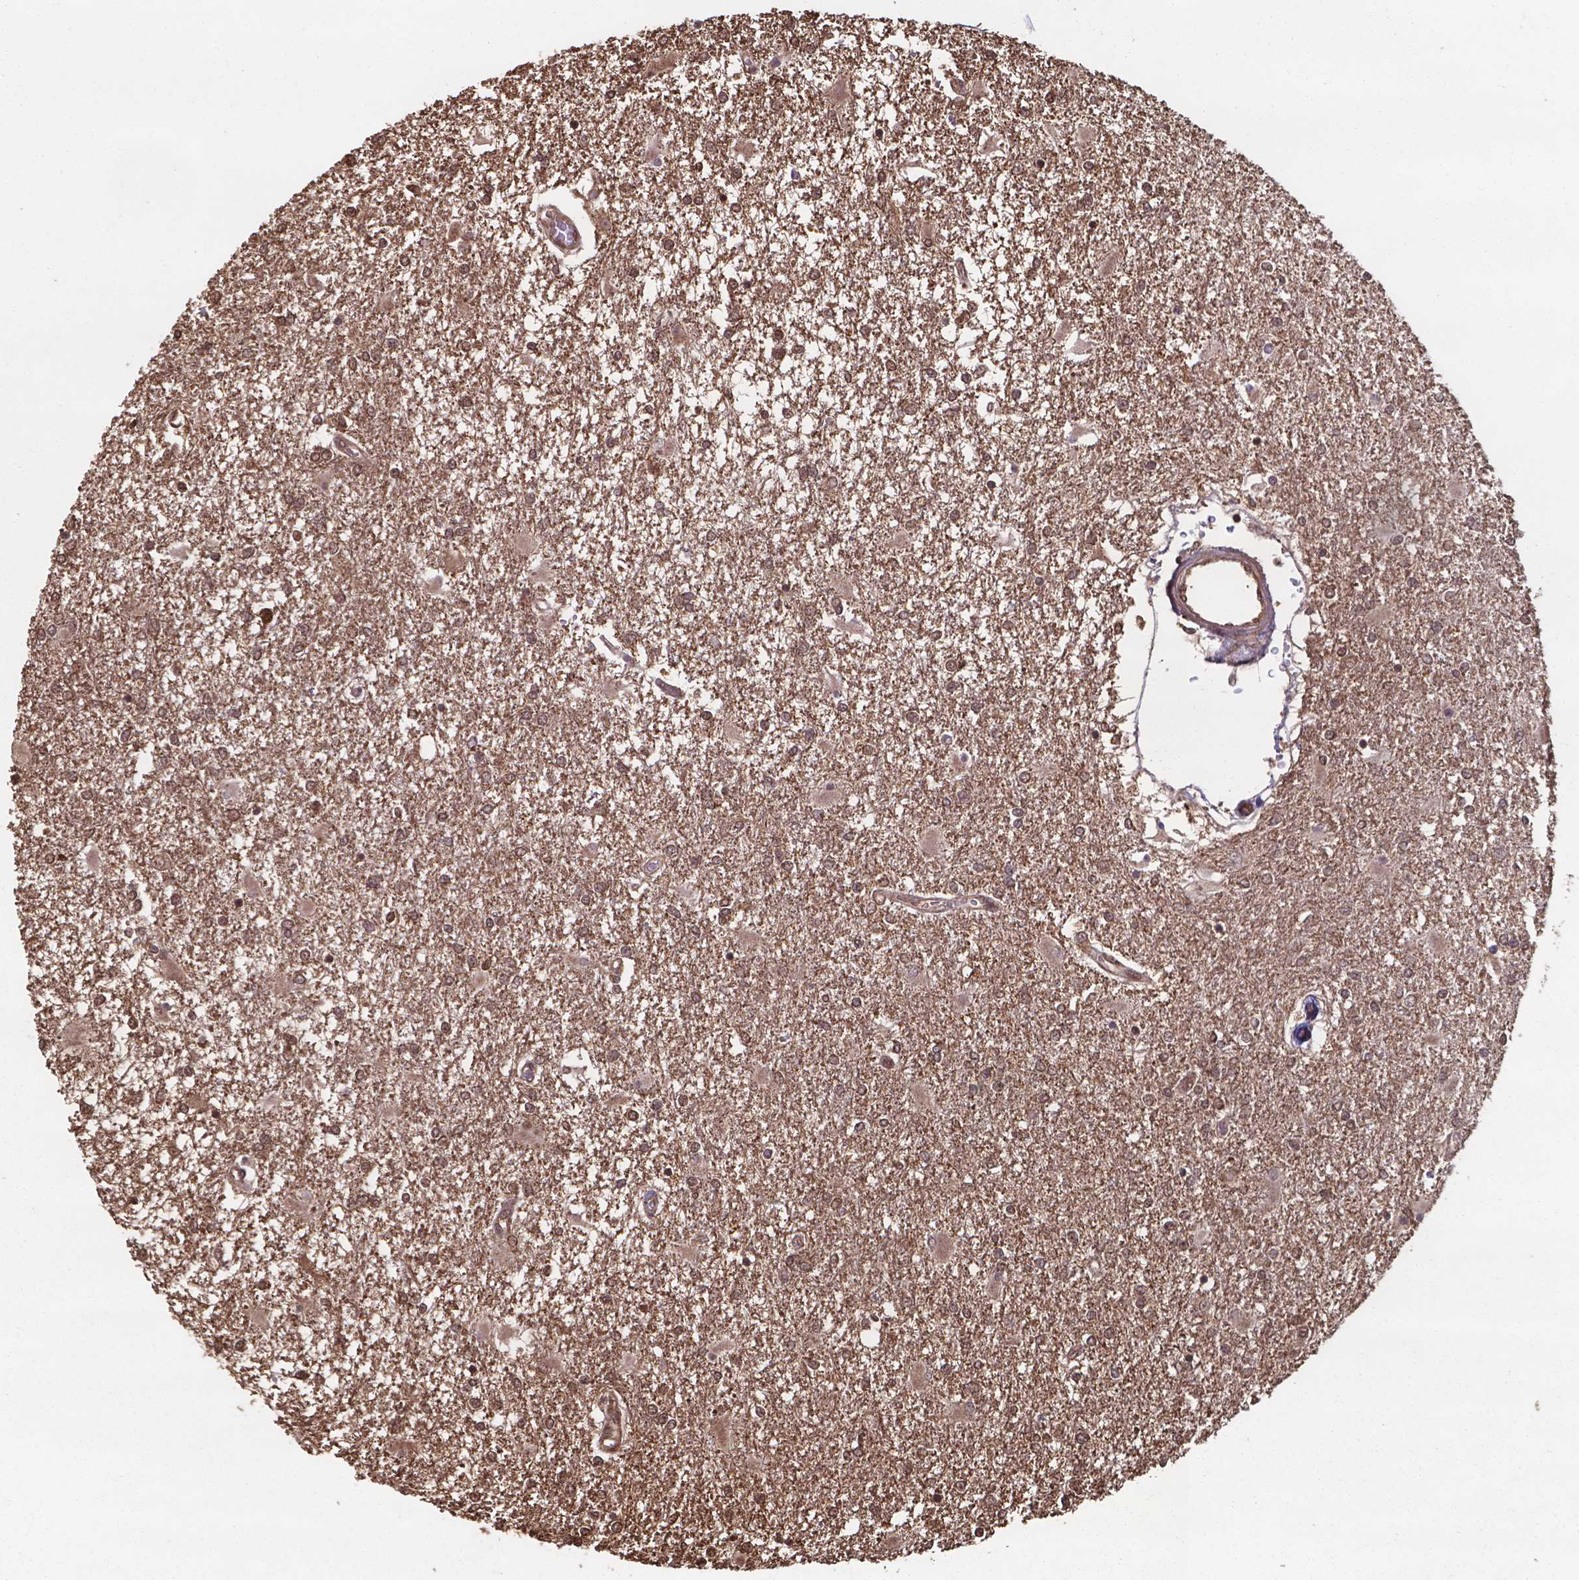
{"staining": {"intensity": "moderate", "quantity": ">75%", "location": "cytoplasmic/membranous,nuclear"}, "tissue": "glioma", "cell_type": "Tumor cells", "image_type": "cancer", "snomed": [{"axis": "morphology", "description": "Glioma, malignant, High grade"}, {"axis": "topography", "description": "Cerebral cortex"}], "caption": "An IHC image of tumor tissue is shown. Protein staining in brown highlights moderate cytoplasmic/membranous and nuclear positivity in malignant high-grade glioma within tumor cells. (brown staining indicates protein expression, while blue staining denotes nuclei).", "gene": "CHP2", "patient": {"sex": "male", "age": 79}}